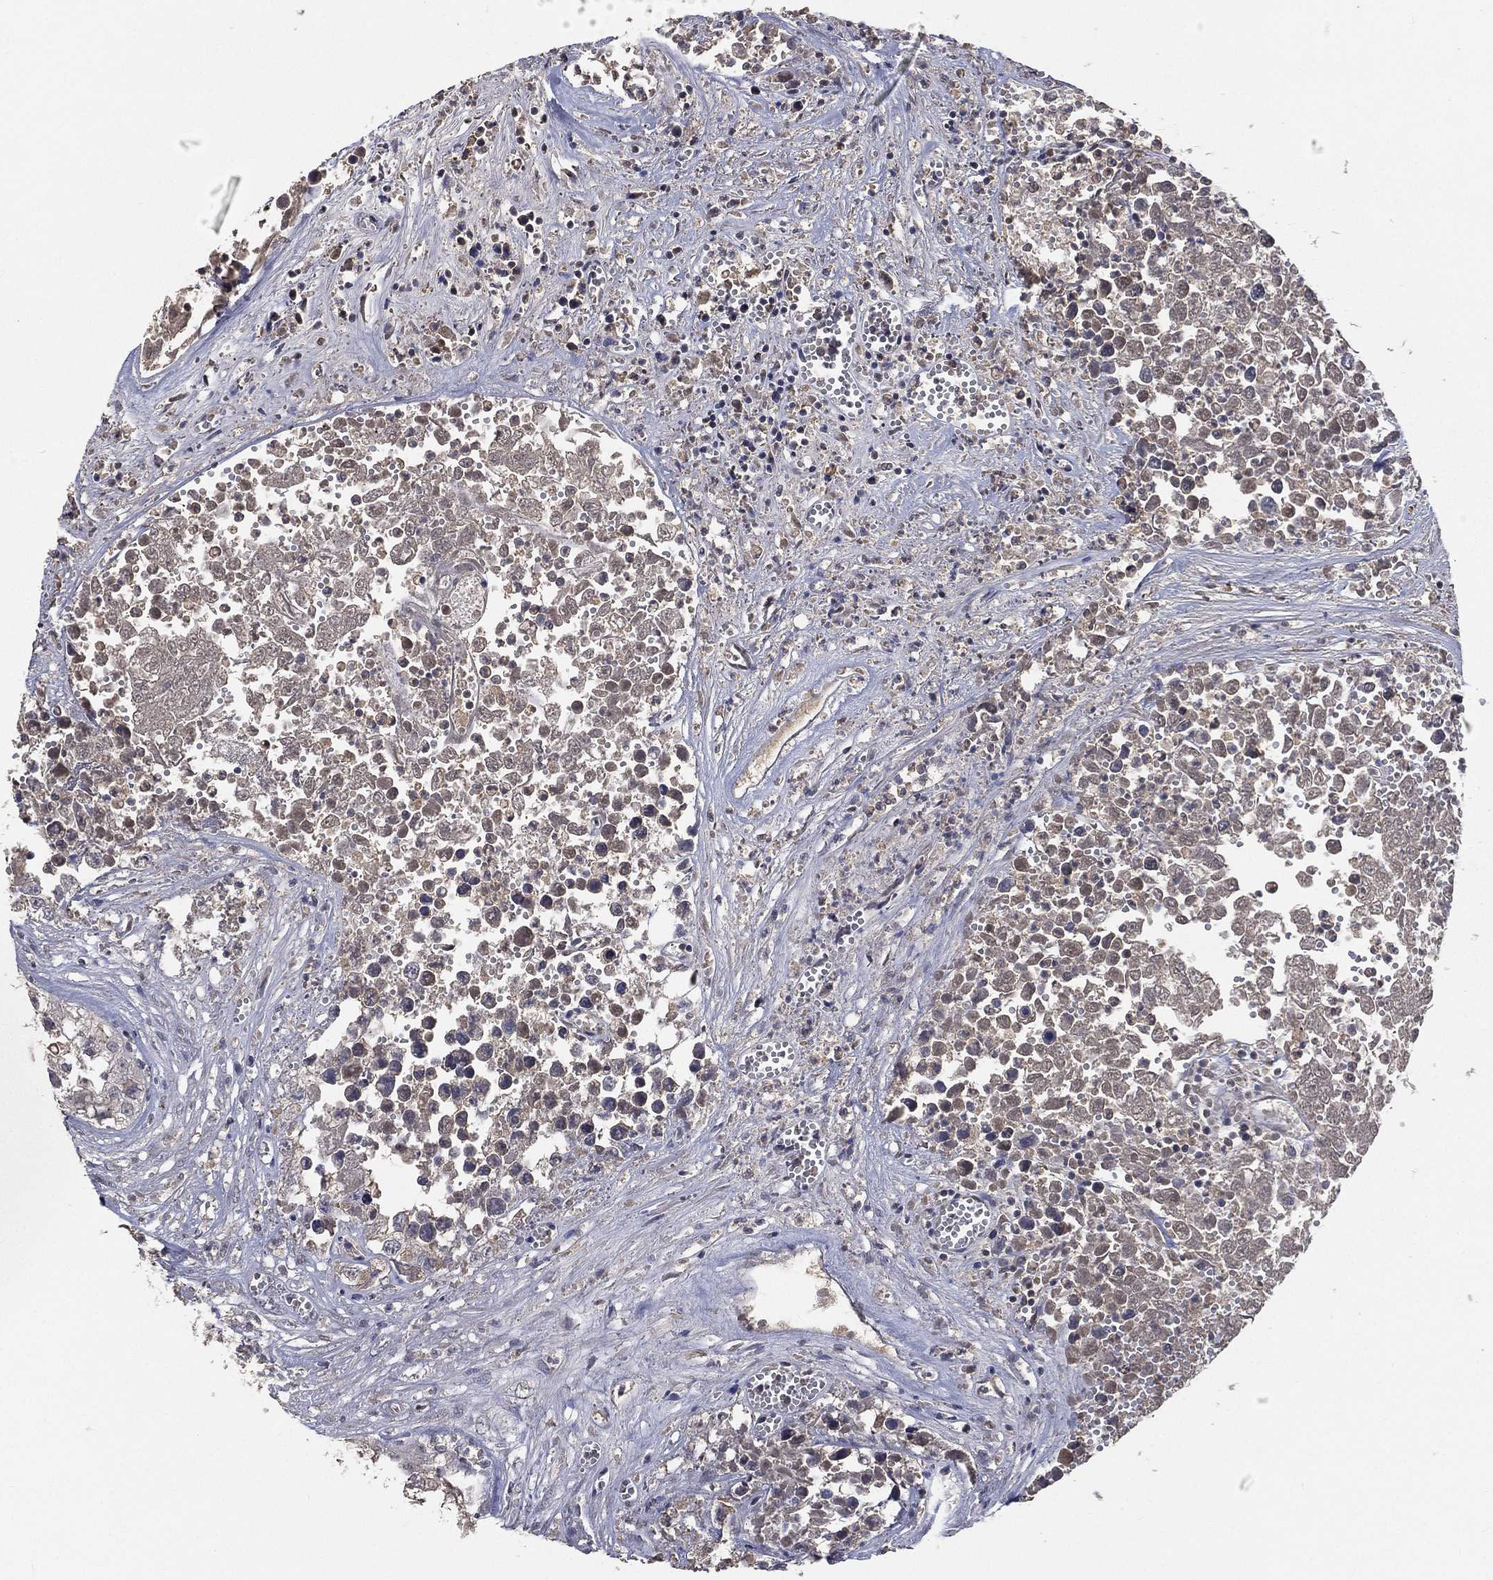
{"staining": {"intensity": "negative", "quantity": "none", "location": "none"}, "tissue": "testis cancer", "cell_type": "Tumor cells", "image_type": "cancer", "snomed": [{"axis": "morphology", "description": "Seminoma, NOS"}, {"axis": "morphology", "description": "Carcinoma, Embryonal, NOS"}, {"axis": "topography", "description": "Testis"}], "caption": "This photomicrograph is of testis cancer (seminoma) stained with IHC to label a protein in brown with the nuclei are counter-stained blue. There is no expression in tumor cells. The staining was performed using DAB (3,3'-diaminobenzidine) to visualize the protein expression in brown, while the nuclei were stained in blue with hematoxylin (Magnification: 20x).", "gene": "SNAP25", "patient": {"sex": "male", "age": 22}}